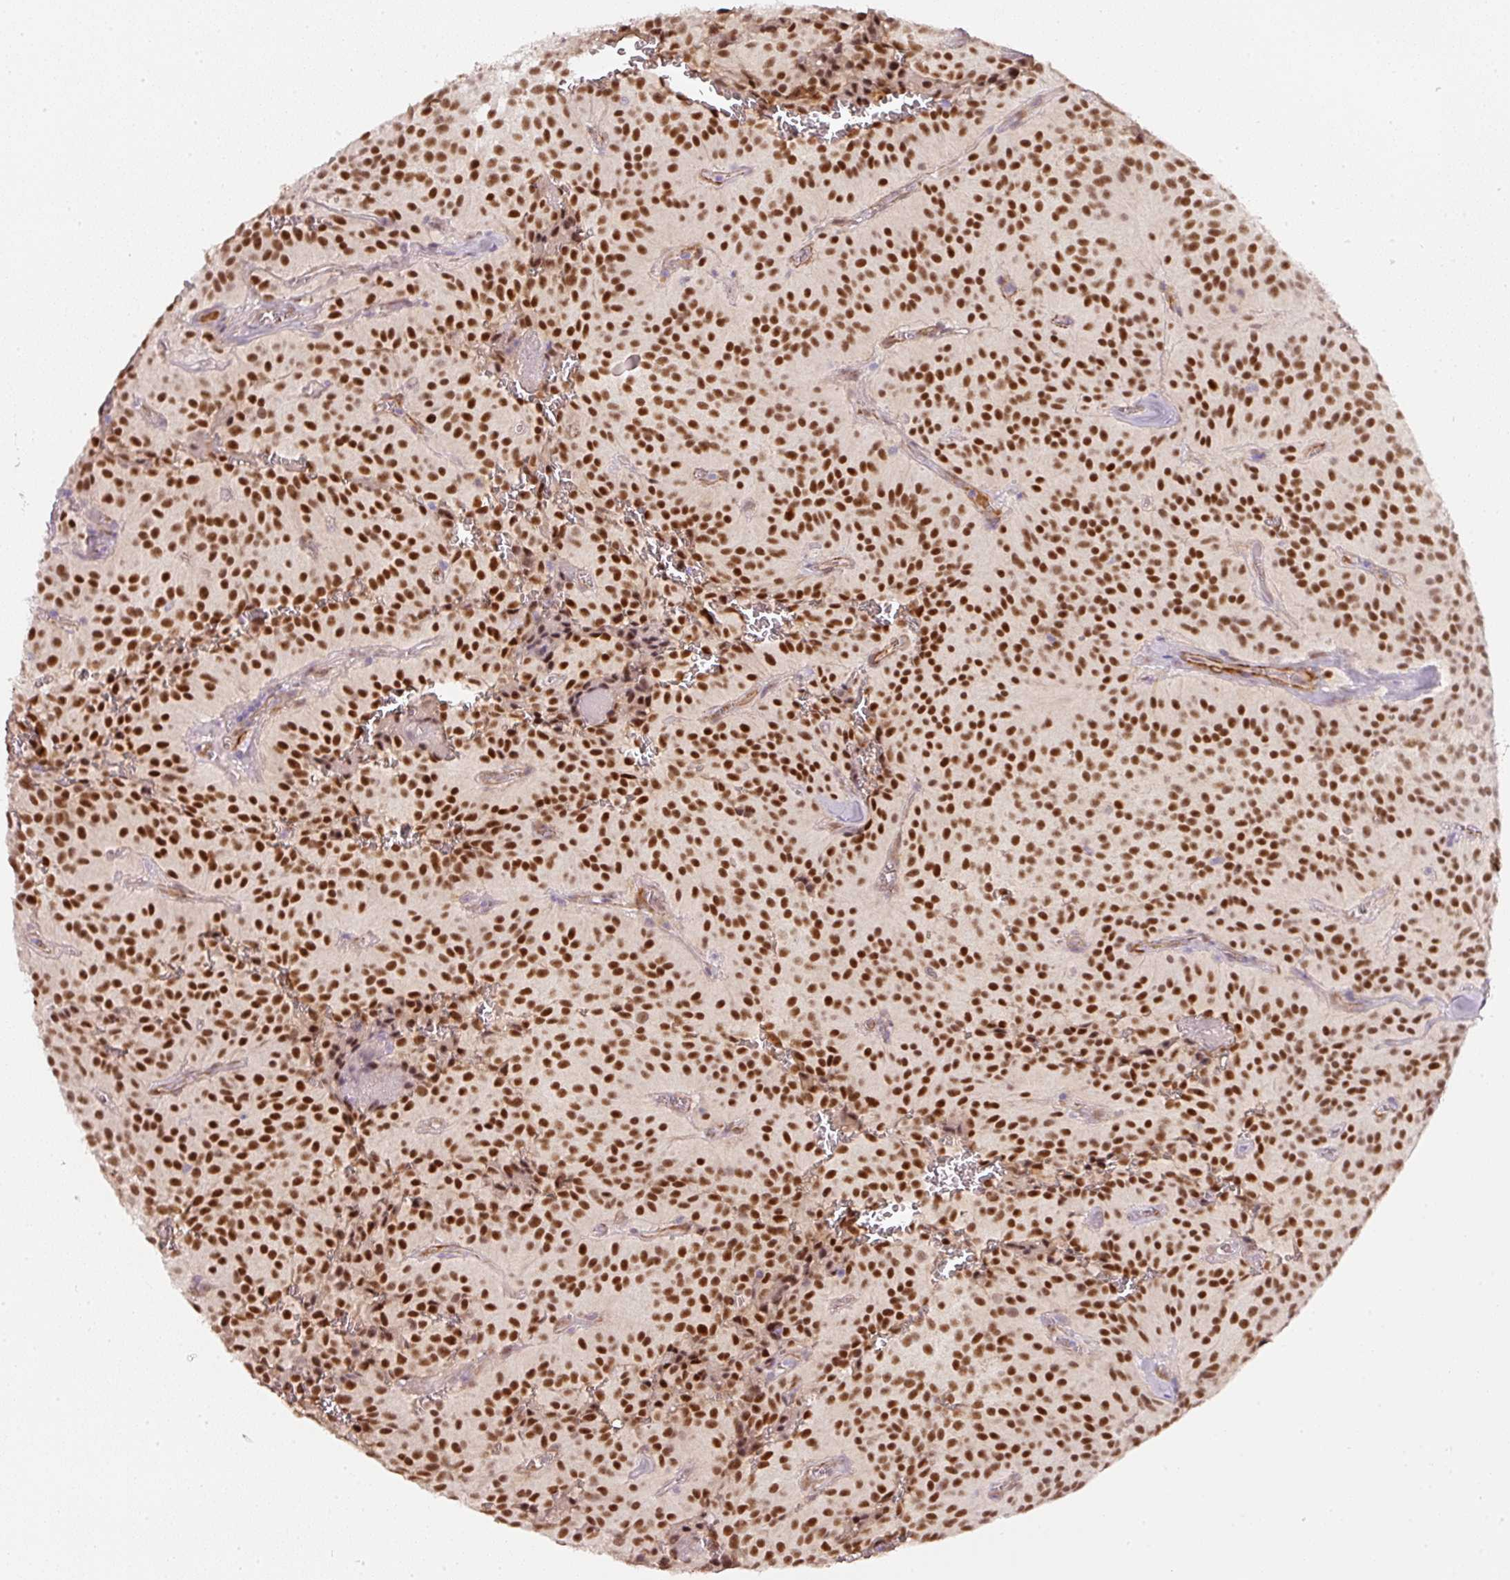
{"staining": {"intensity": "strong", "quantity": ">75%", "location": "nuclear"}, "tissue": "glioma", "cell_type": "Tumor cells", "image_type": "cancer", "snomed": [{"axis": "morphology", "description": "Glioma, malignant, Low grade"}, {"axis": "topography", "description": "Brain"}], "caption": "This is an image of IHC staining of glioma, which shows strong expression in the nuclear of tumor cells.", "gene": "TOGARAM1", "patient": {"sex": "male", "age": 42}}